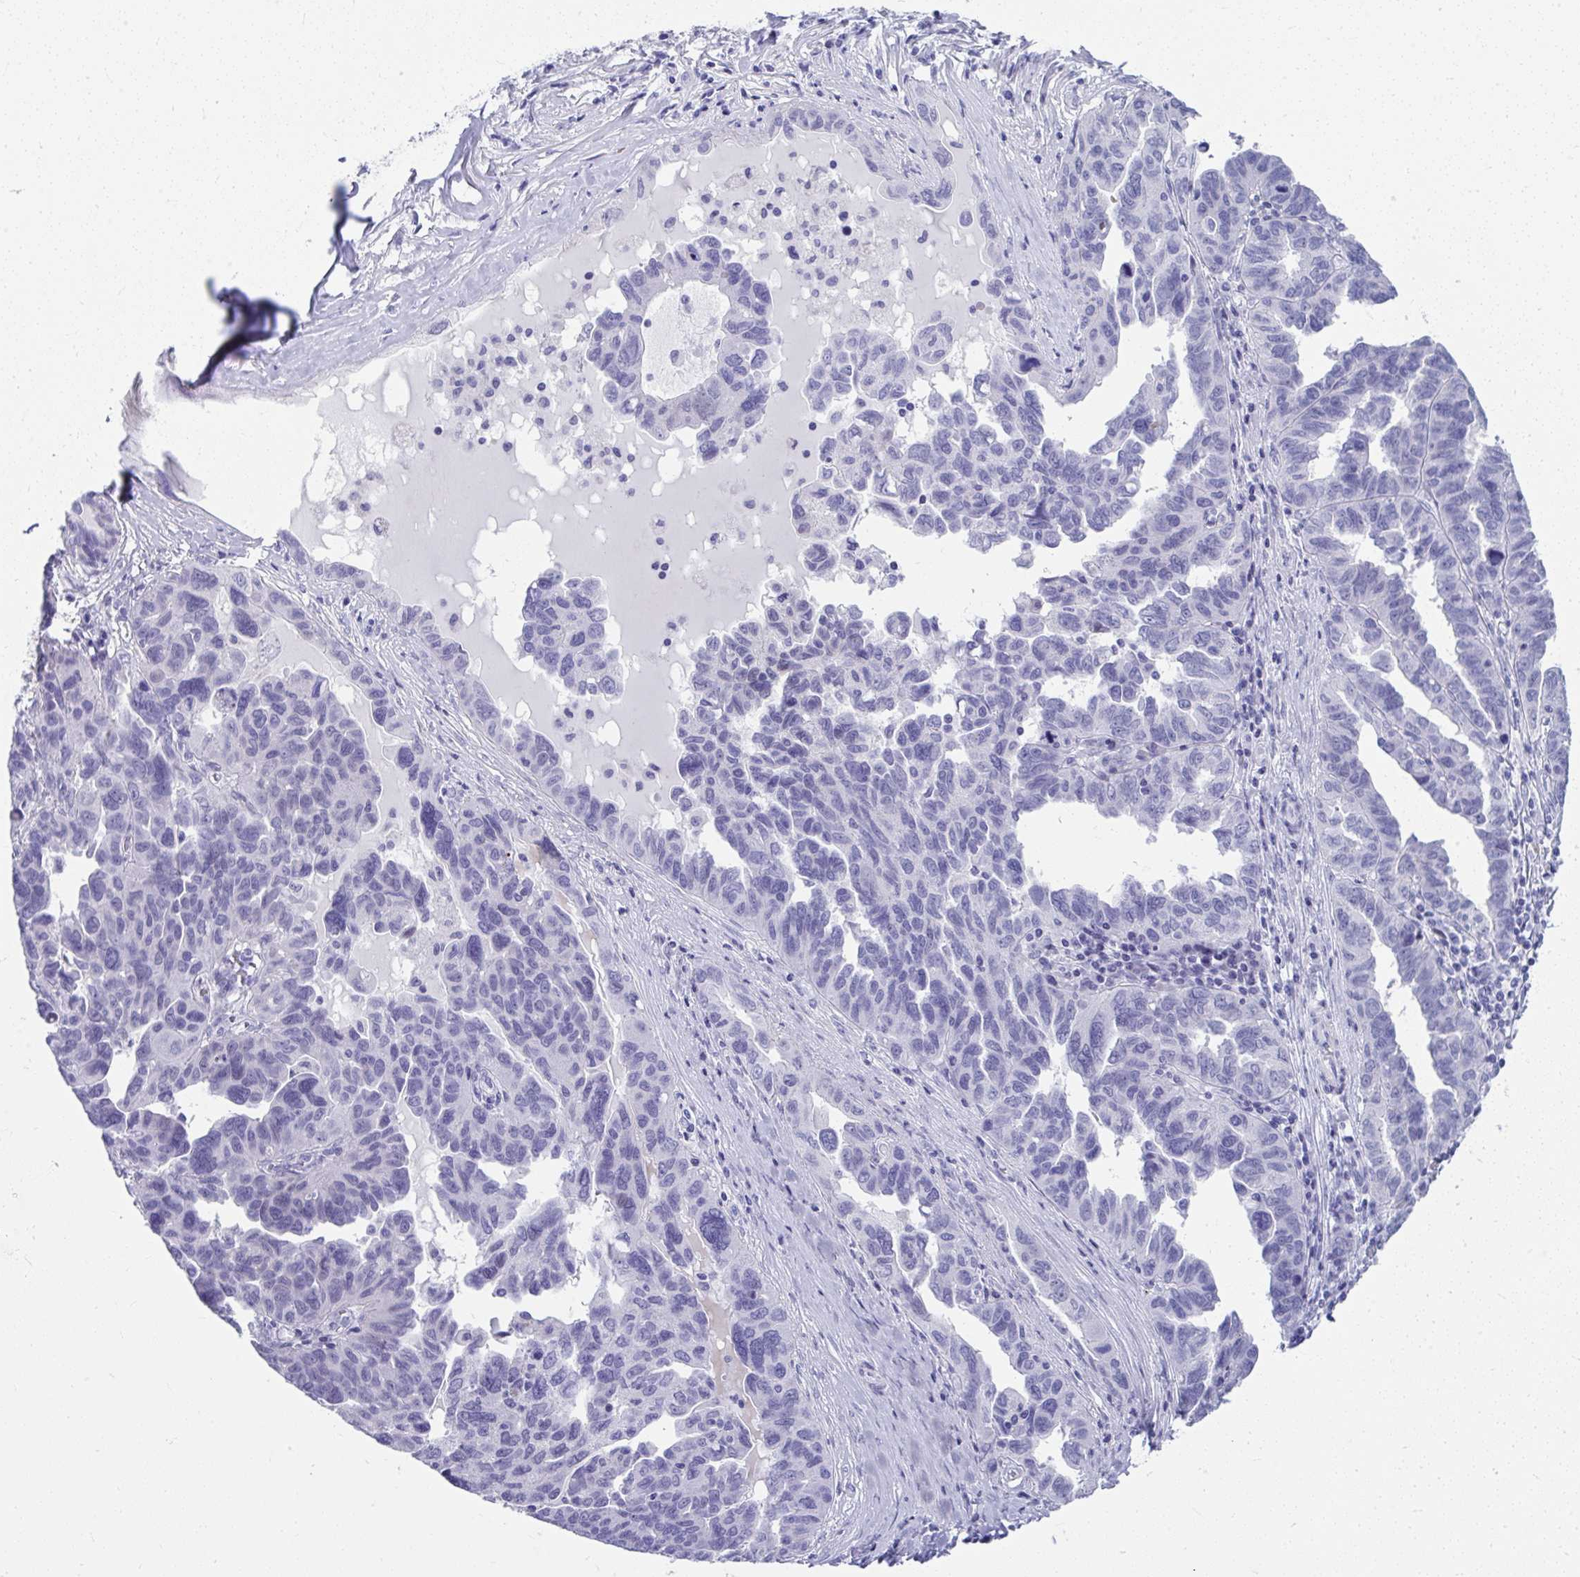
{"staining": {"intensity": "negative", "quantity": "none", "location": "none"}, "tissue": "ovarian cancer", "cell_type": "Tumor cells", "image_type": "cancer", "snomed": [{"axis": "morphology", "description": "Cystadenocarcinoma, serous, NOS"}, {"axis": "topography", "description": "Ovary"}], "caption": "A high-resolution image shows immunohistochemistry staining of serous cystadenocarcinoma (ovarian), which demonstrates no significant positivity in tumor cells.", "gene": "ISL1", "patient": {"sex": "female", "age": 64}}